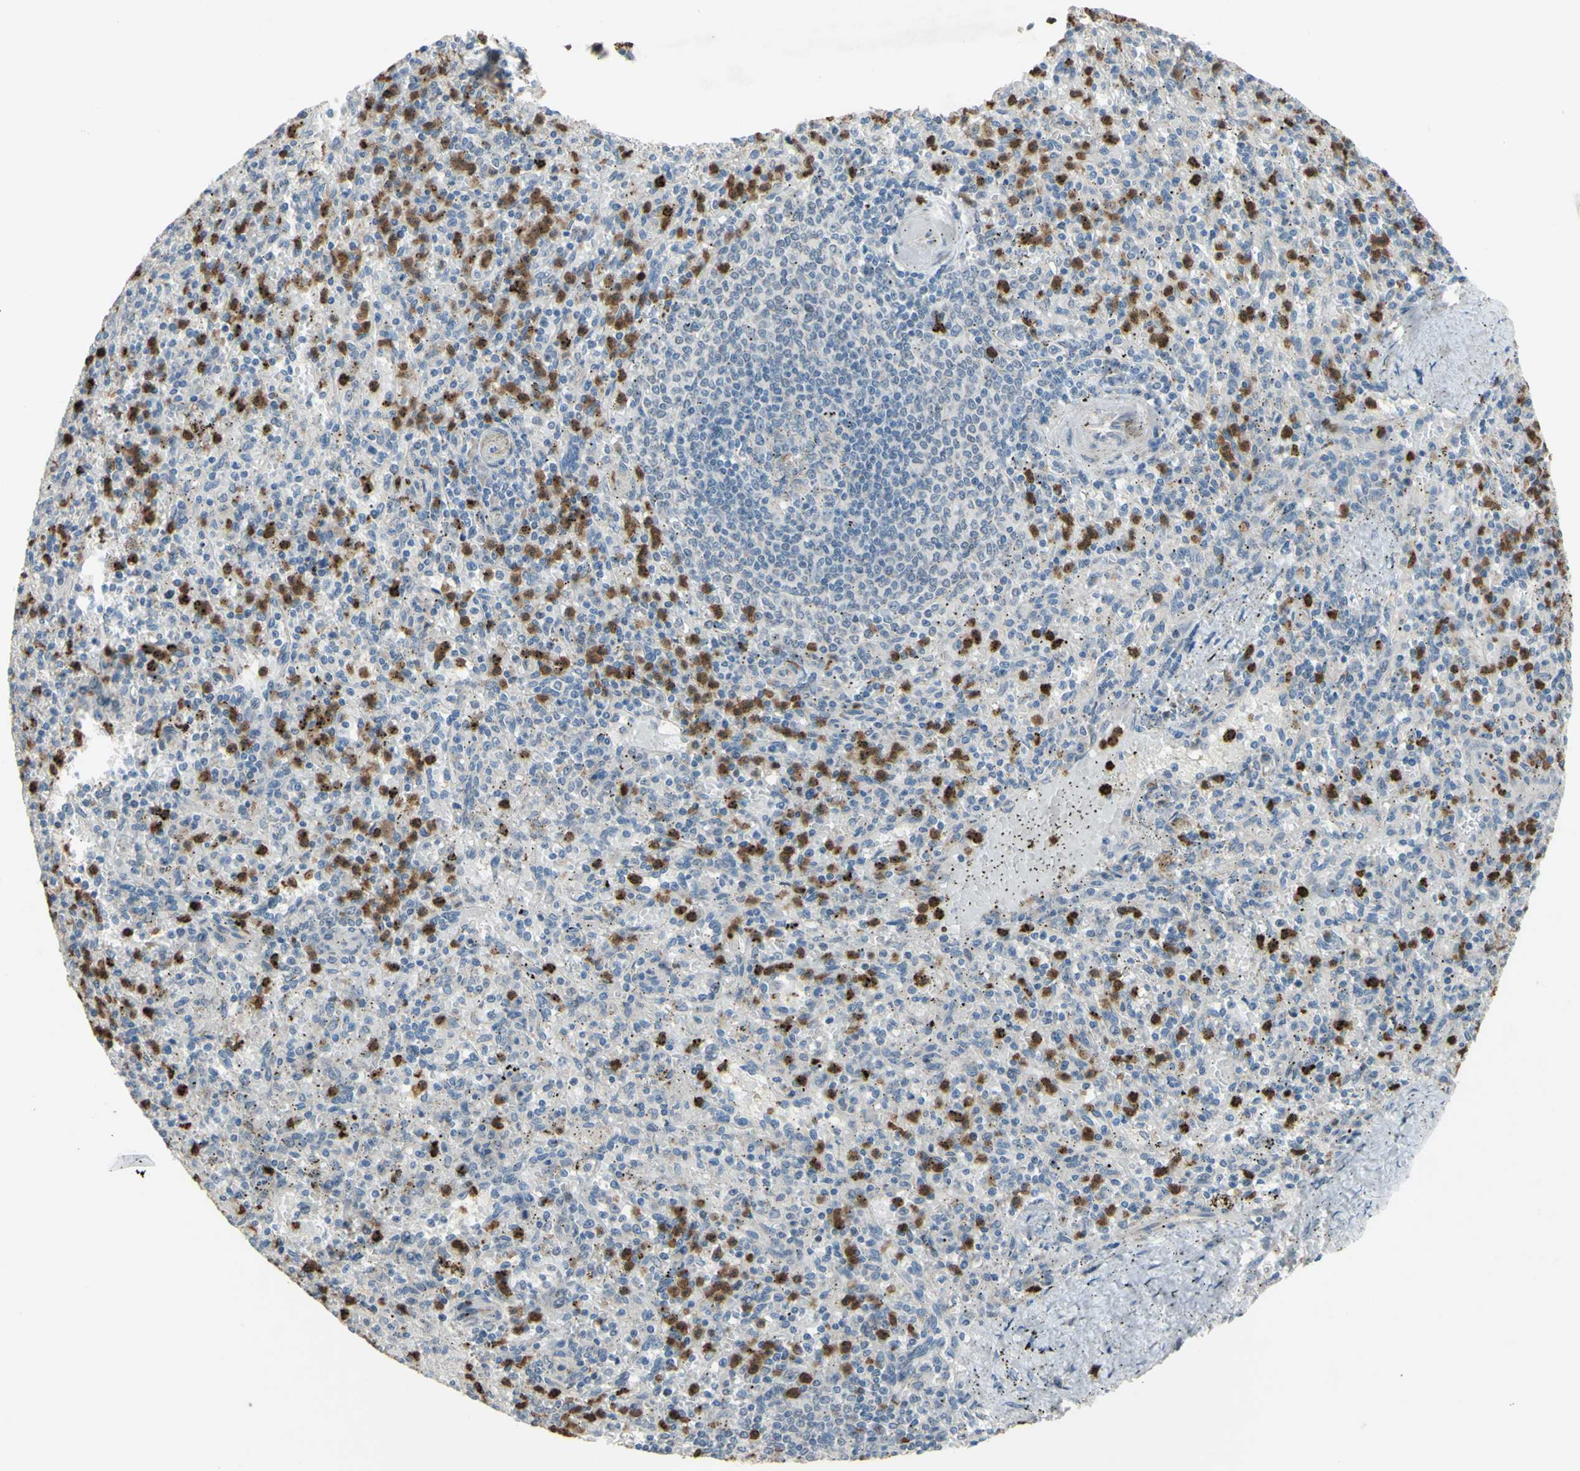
{"staining": {"intensity": "moderate", "quantity": ">75%", "location": "cytoplasmic/membranous"}, "tissue": "spleen", "cell_type": "Cells in red pulp", "image_type": "normal", "snomed": [{"axis": "morphology", "description": "Normal tissue, NOS"}, {"axis": "topography", "description": "Spleen"}], "caption": "IHC (DAB) staining of benign human spleen shows moderate cytoplasmic/membranous protein positivity in approximately >75% of cells in red pulp. Nuclei are stained in blue.", "gene": "GRAMD2B", "patient": {"sex": "male", "age": 72}}